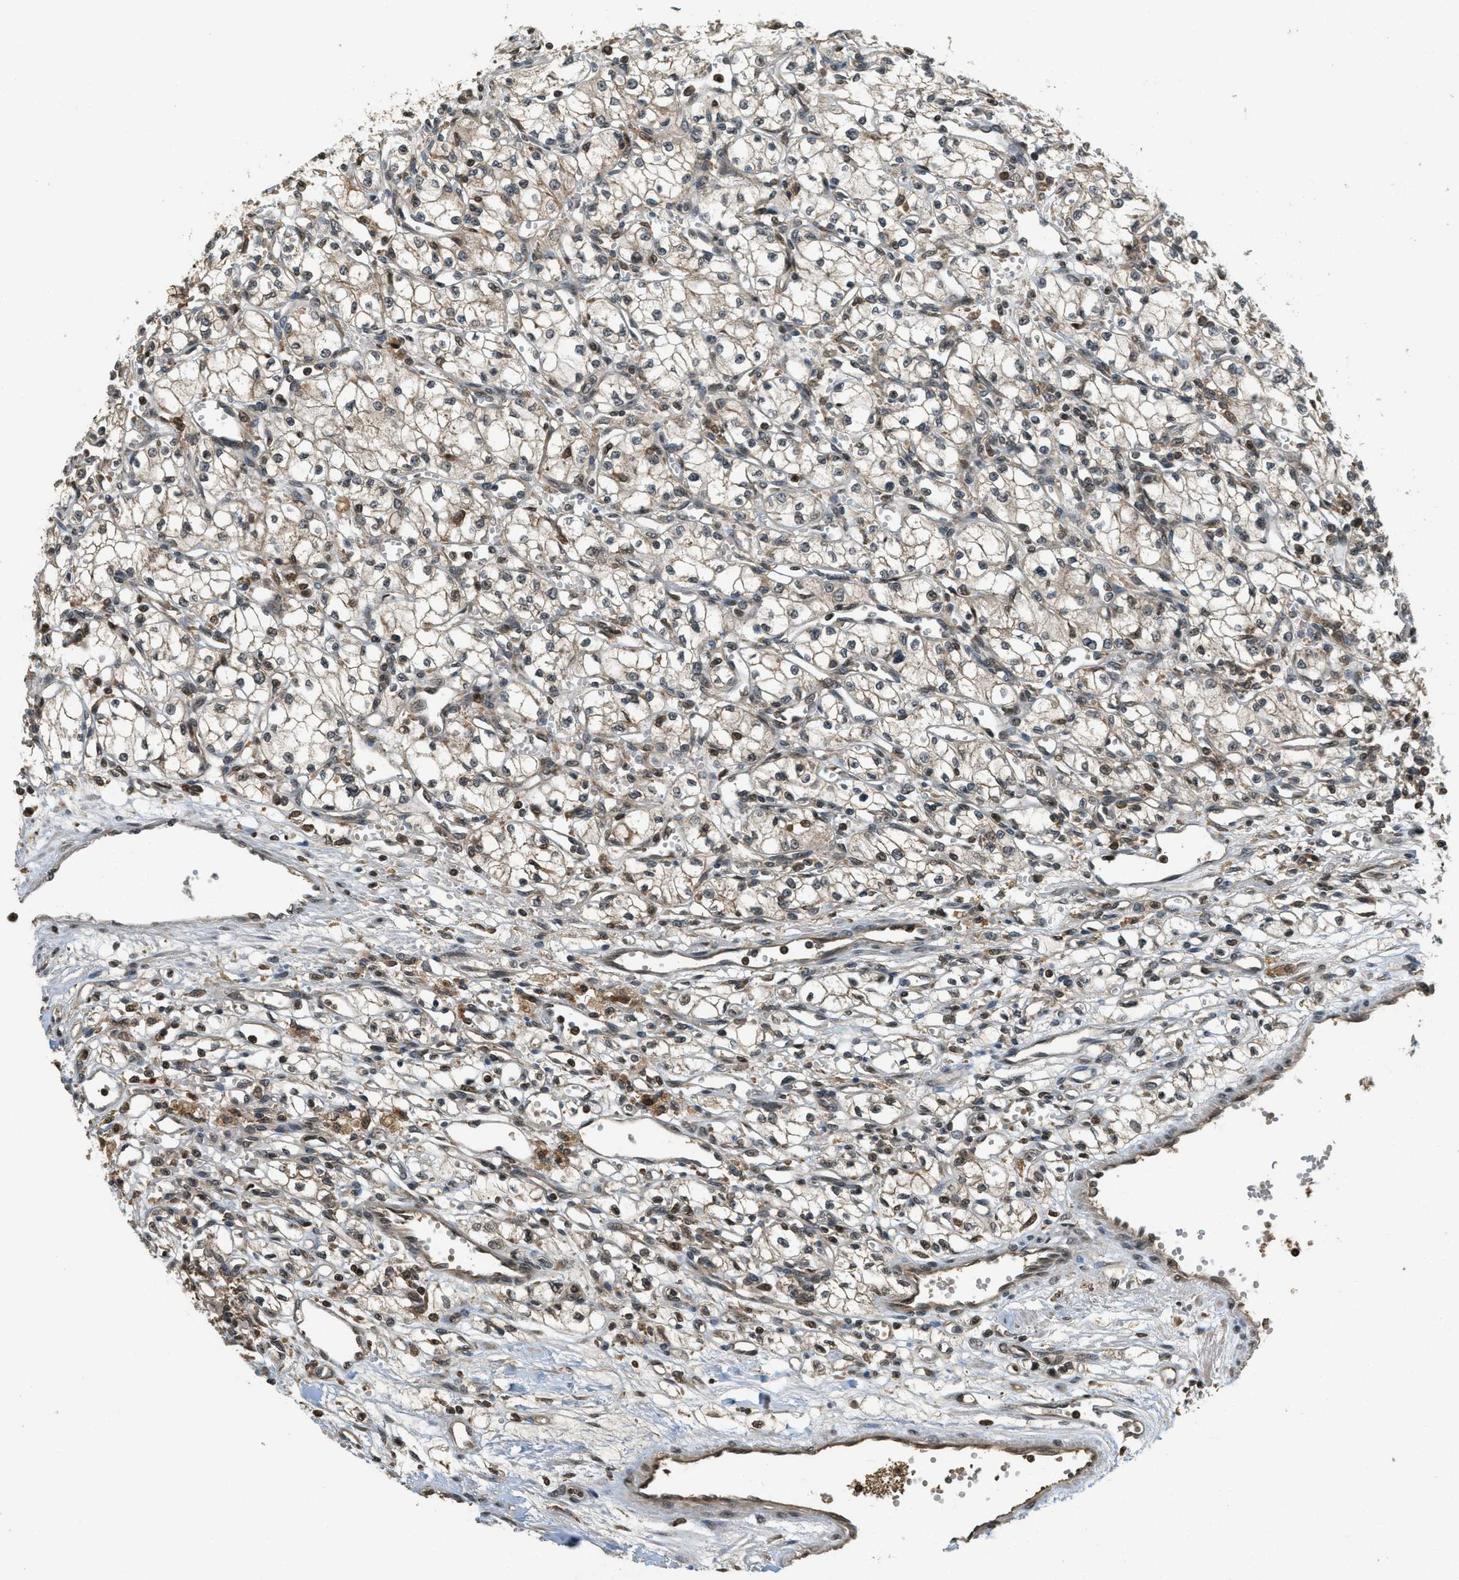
{"staining": {"intensity": "weak", "quantity": ">75%", "location": "cytoplasmic/membranous,nuclear"}, "tissue": "renal cancer", "cell_type": "Tumor cells", "image_type": "cancer", "snomed": [{"axis": "morphology", "description": "Normal tissue, NOS"}, {"axis": "morphology", "description": "Adenocarcinoma, NOS"}, {"axis": "topography", "description": "Kidney"}], "caption": "The micrograph exhibits a brown stain indicating the presence of a protein in the cytoplasmic/membranous and nuclear of tumor cells in adenocarcinoma (renal).", "gene": "ATG7", "patient": {"sex": "male", "age": 59}}